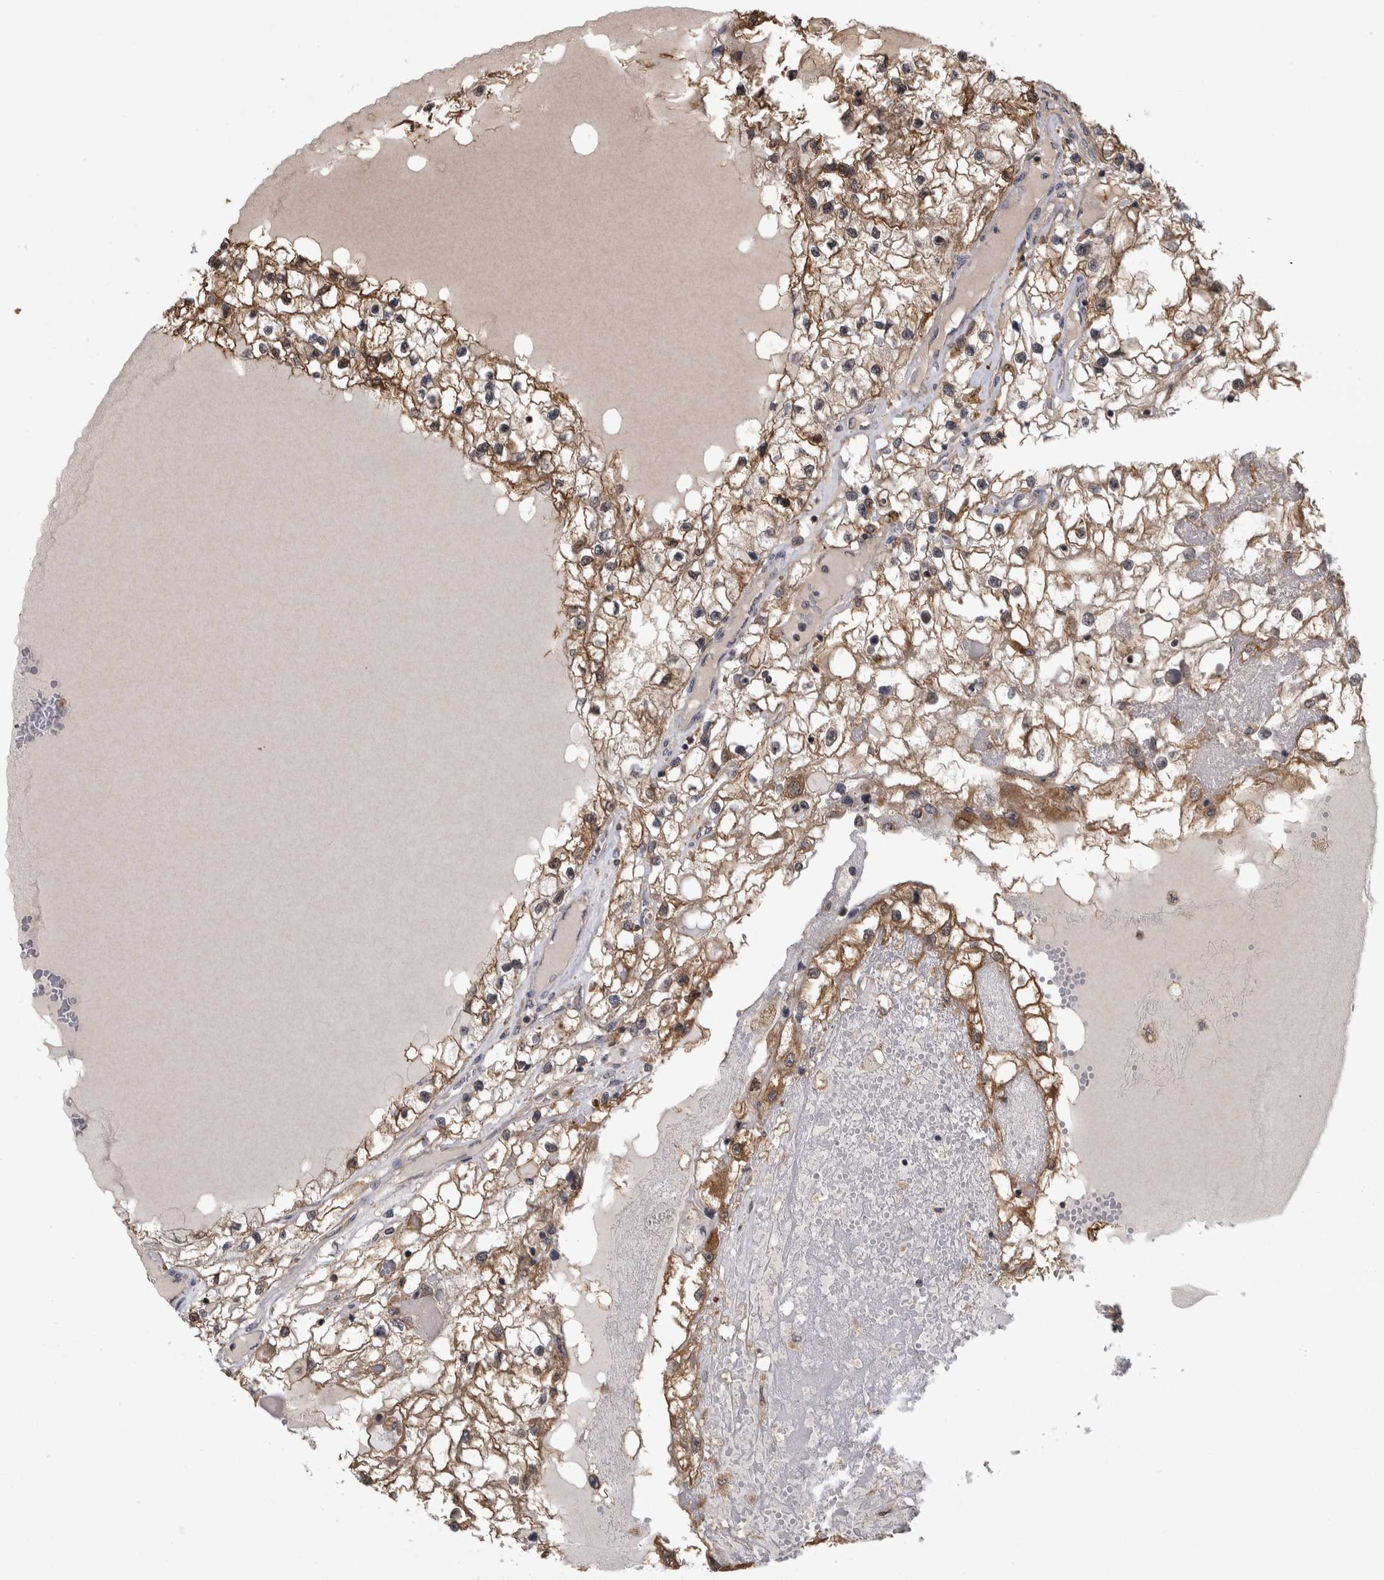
{"staining": {"intensity": "moderate", "quantity": ">75%", "location": "cytoplasmic/membranous"}, "tissue": "renal cancer", "cell_type": "Tumor cells", "image_type": "cancer", "snomed": [{"axis": "morphology", "description": "Adenocarcinoma, NOS"}, {"axis": "topography", "description": "Kidney"}], "caption": "IHC of human adenocarcinoma (renal) displays medium levels of moderate cytoplasmic/membranous staining in about >75% of tumor cells.", "gene": "APRT", "patient": {"sex": "male", "age": 68}}